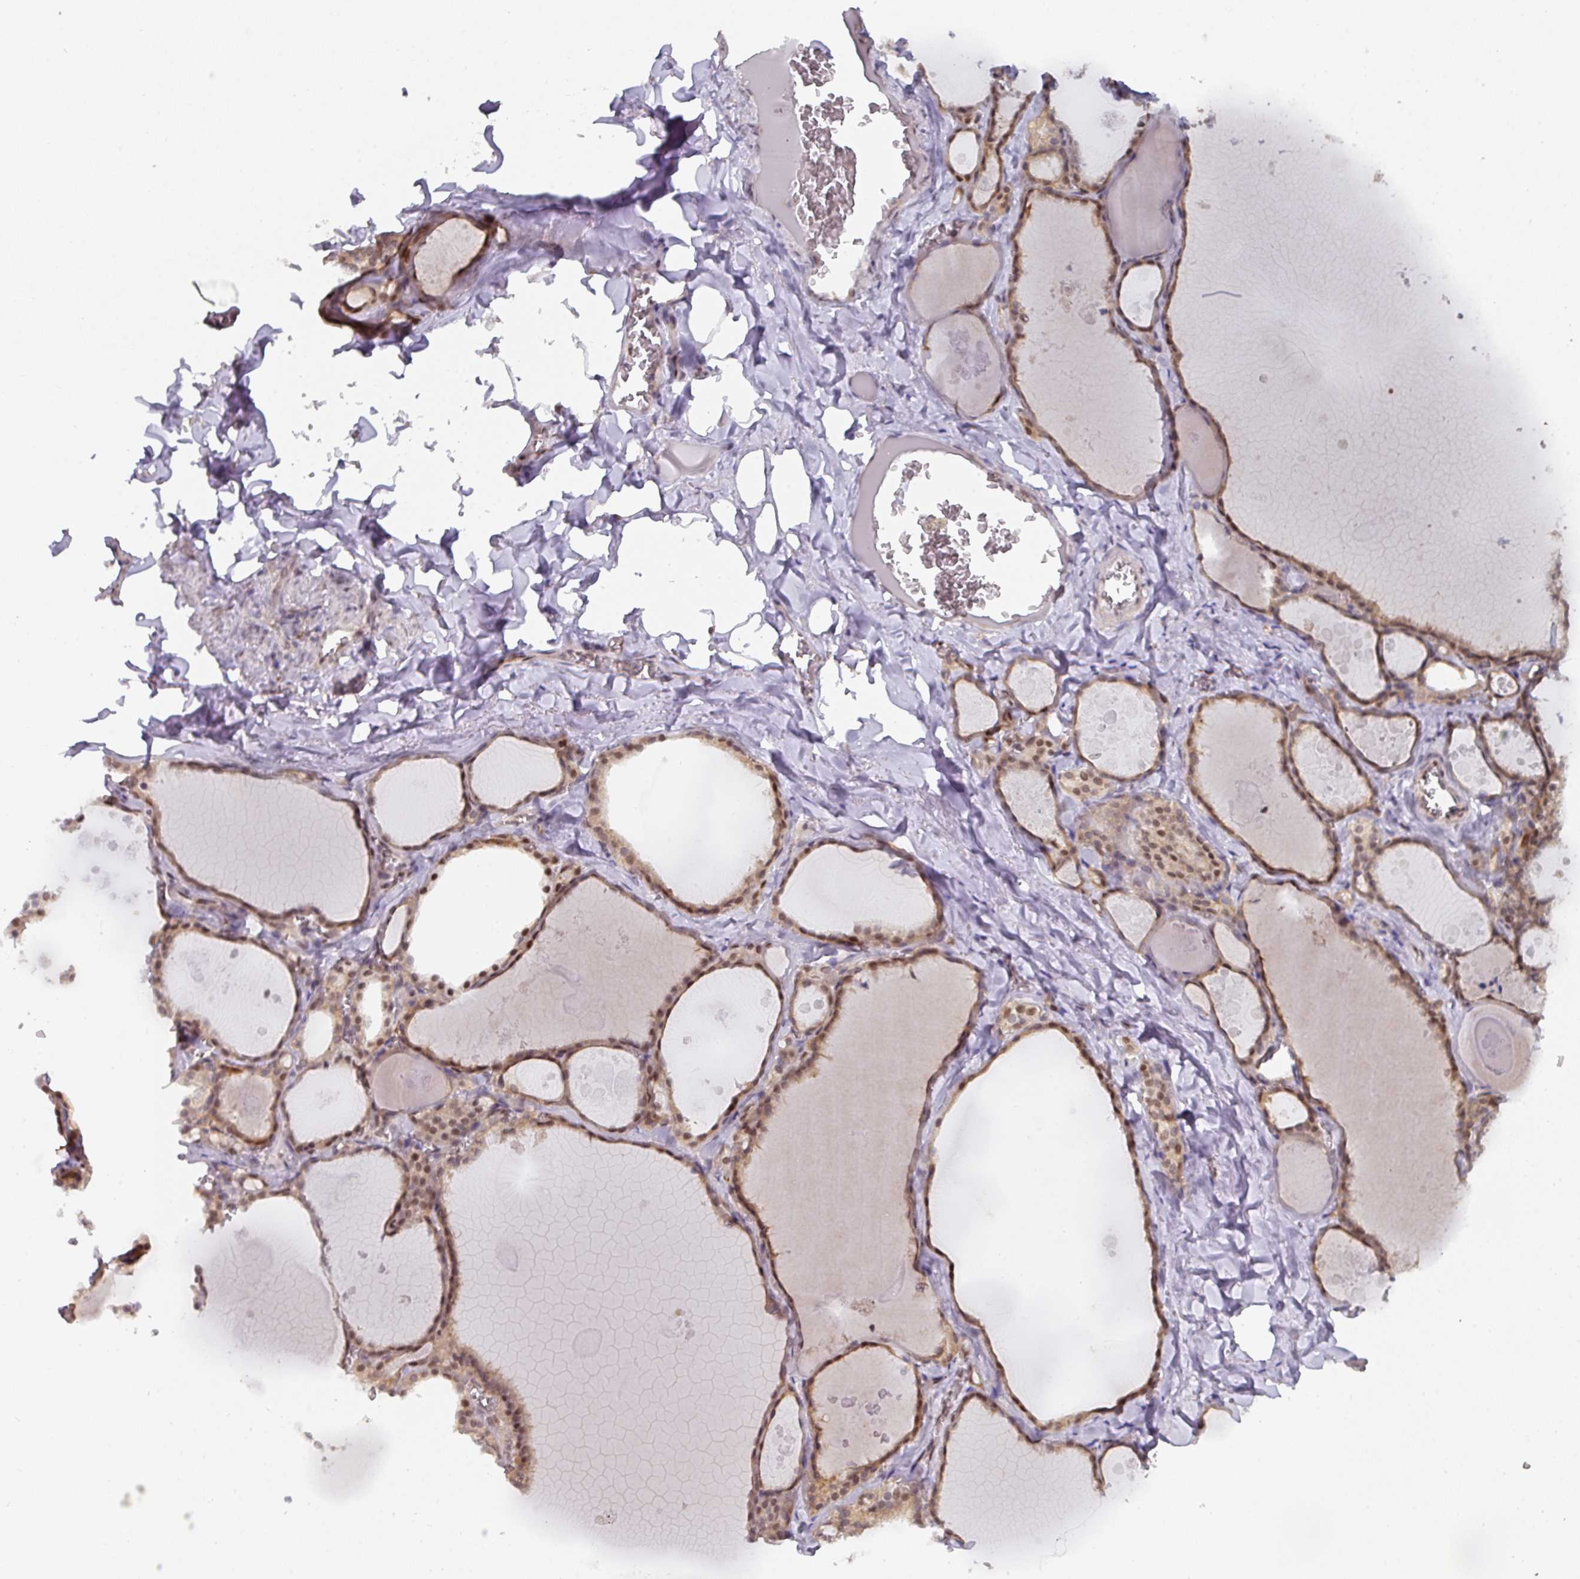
{"staining": {"intensity": "moderate", "quantity": ">75%", "location": "nuclear"}, "tissue": "thyroid gland", "cell_type": "Glandular cells", "image_type": "normal", "snomed": [{"axis": "morphology", "description": "Normal tissue, NOS"}, {"axis": "topography", "description": "Thyroid gland"}], "caption": "Immunohistochemistry (IHC) of normal thyroid gland reveals medium levels of moderate nuclear positivity in about >75% of glandular cells. The protein is shown in brown color, while the nuclei are stained blue.", "gene": "C18orf25", "patient": {"sex": "male", "age": 56}}